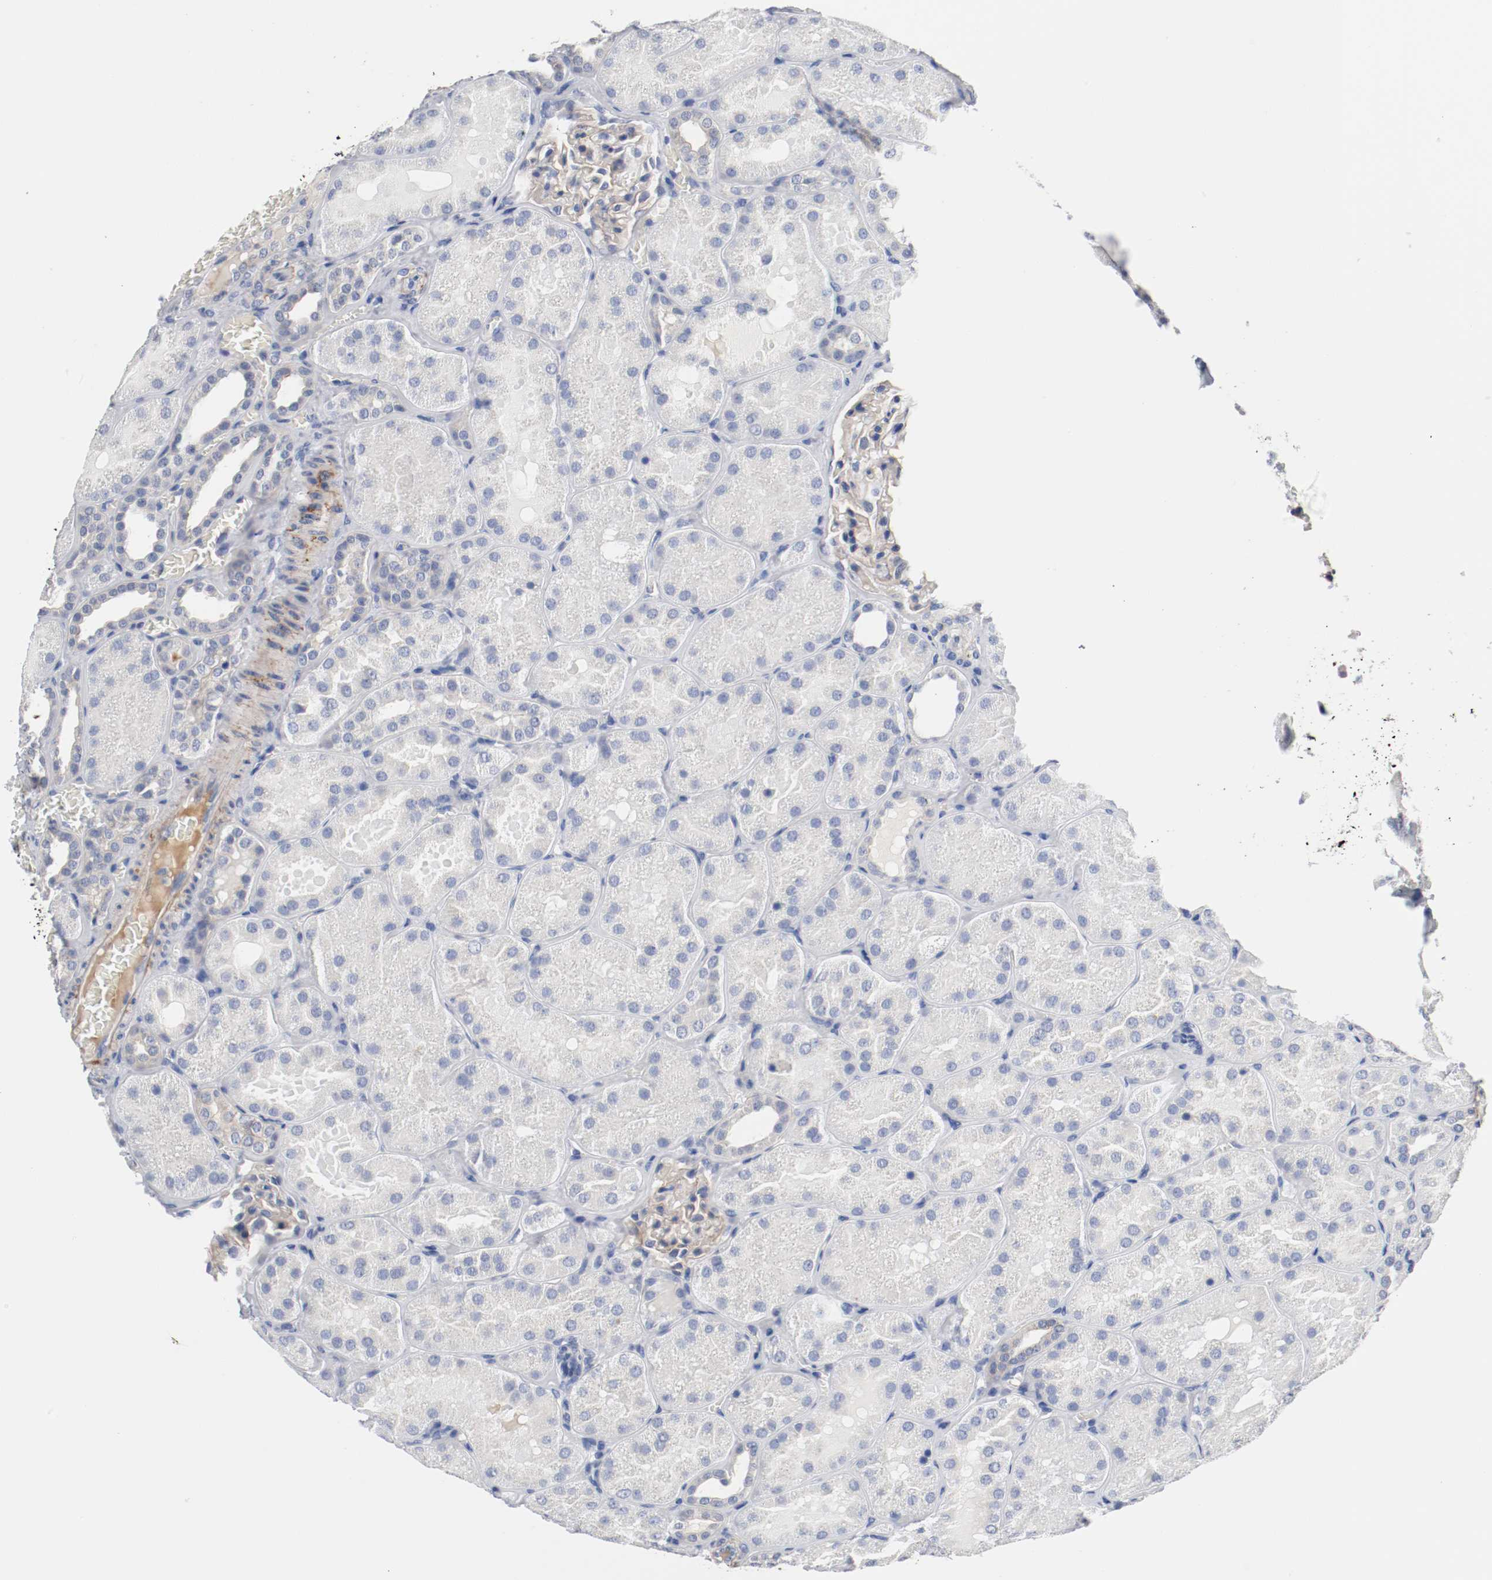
{"staining": {"intensity": "moderate", "quantity": "25%-75%", "location": "cytoplasmic/membranous"}, "tissue": "kidney", "cell_type": "Cells in glomeruli", "image_type": "normal", "snomed": [{"axis": "morphology", "description": "Normal tissue, NOS"}, {"axis": "topography", "description": "Kidney"}], "caption": "This histopathology image reveals immunohistochemistry (IHC) staining of unremarkable human kidney, with medium moderate cytoplasmic/membranous staining in about 25%-75% of cells in glomeruli.", "gene": "TNC", "patient": {"sex": "male", "age": 28}}